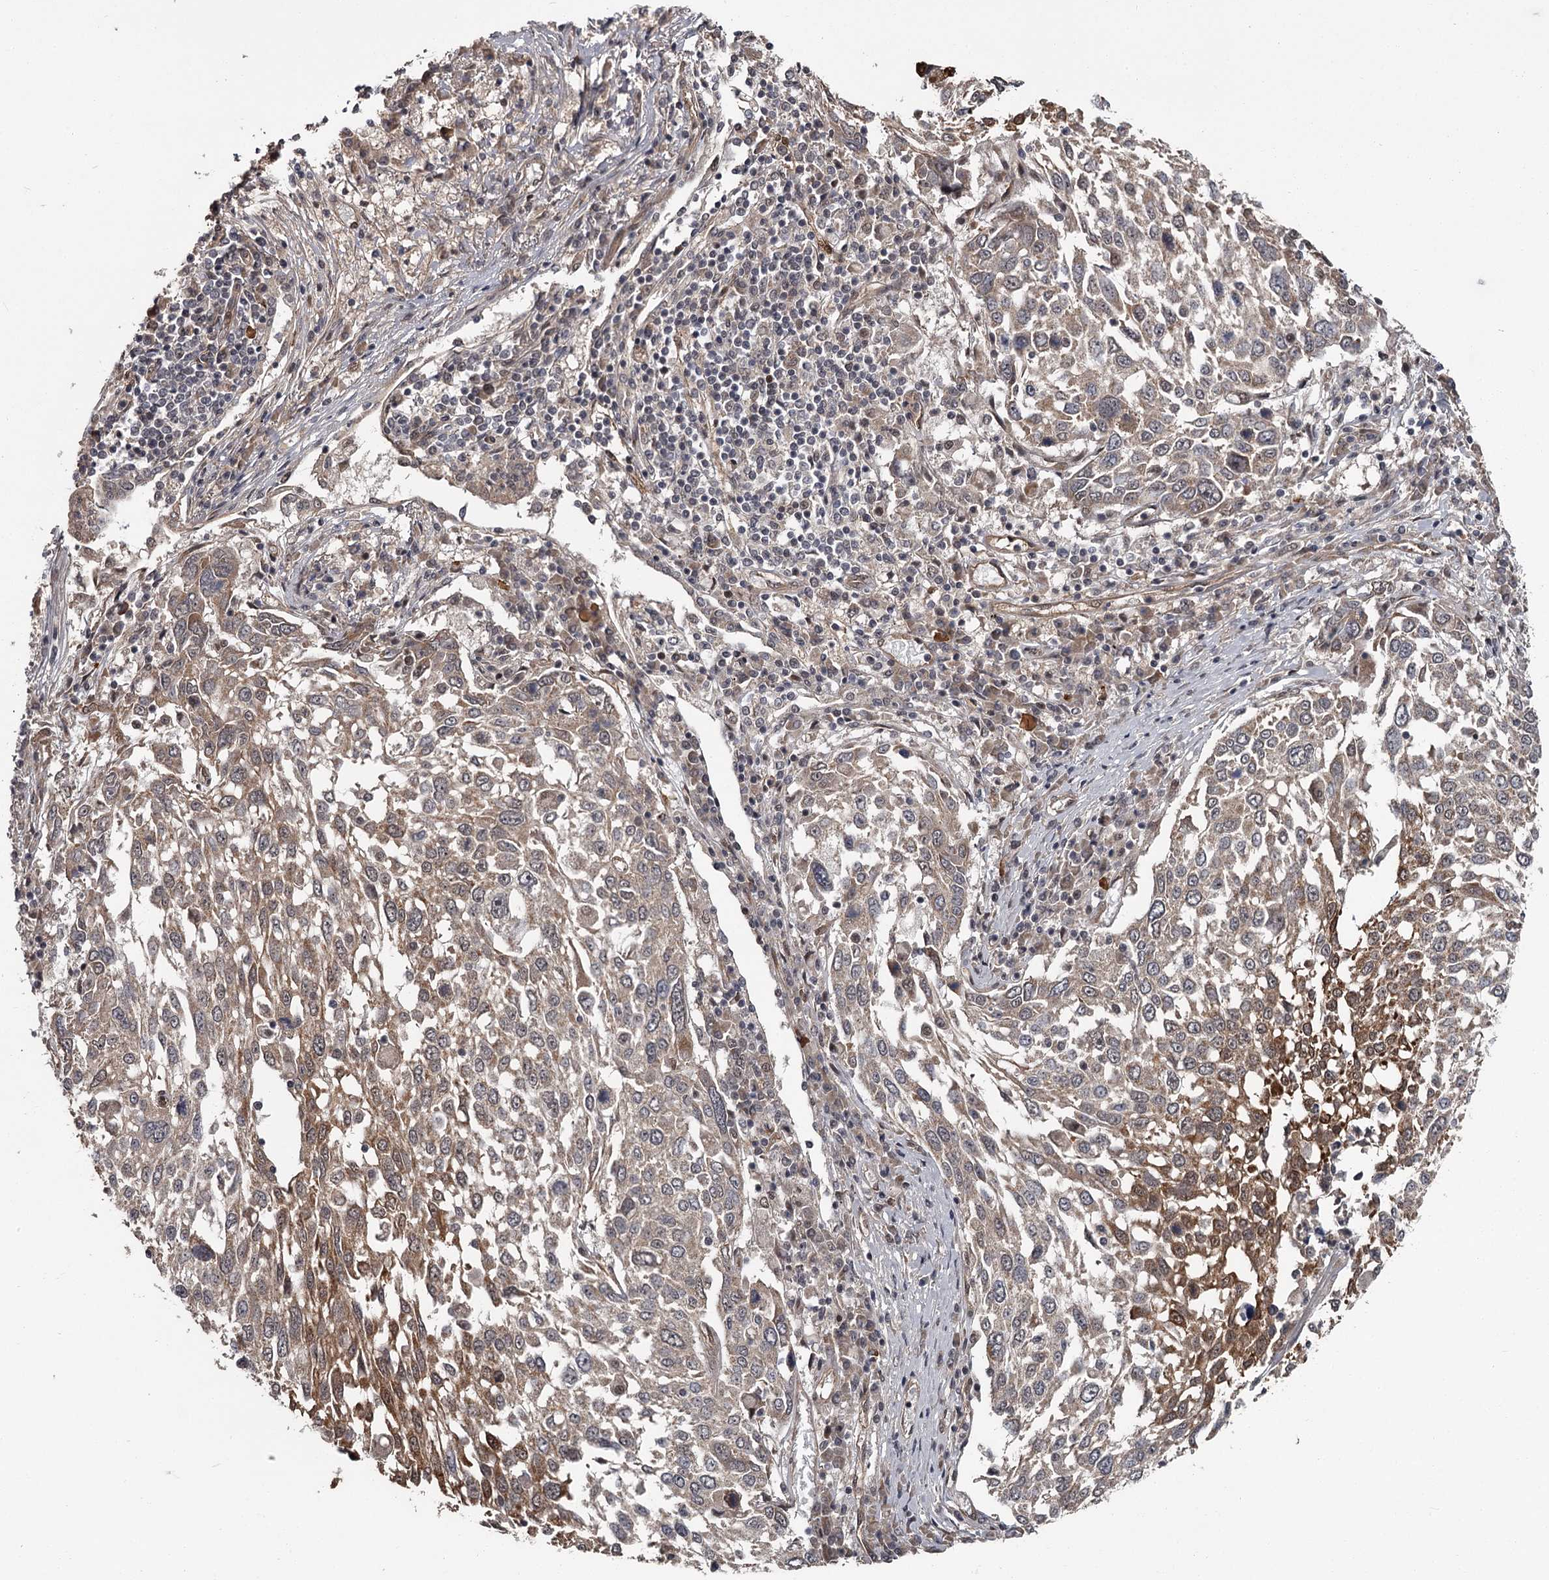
{"staining": {"intensity": "weak", "quantity": ">75%", "location": "cytoplasmic/membranous,nuclear"}, "tissue": "lung cancer", "cell_type": "Tumor cells", "image_type": "cancer", "snomed": [{"axis": "morphology", "description": "Squamous cell carcinoma, NOS"}, {"axis": "topography", "description": "Lung"}], "caption": "Lung cancer (squamous cell carcinoma) stained with immunohistochemistry reveals weak cytoplasmic/membranous and nuclear expression in about >75% of tumor cells.", "gene": "CDC42EP2", "patient": {"sex": "male", "age": 65}}